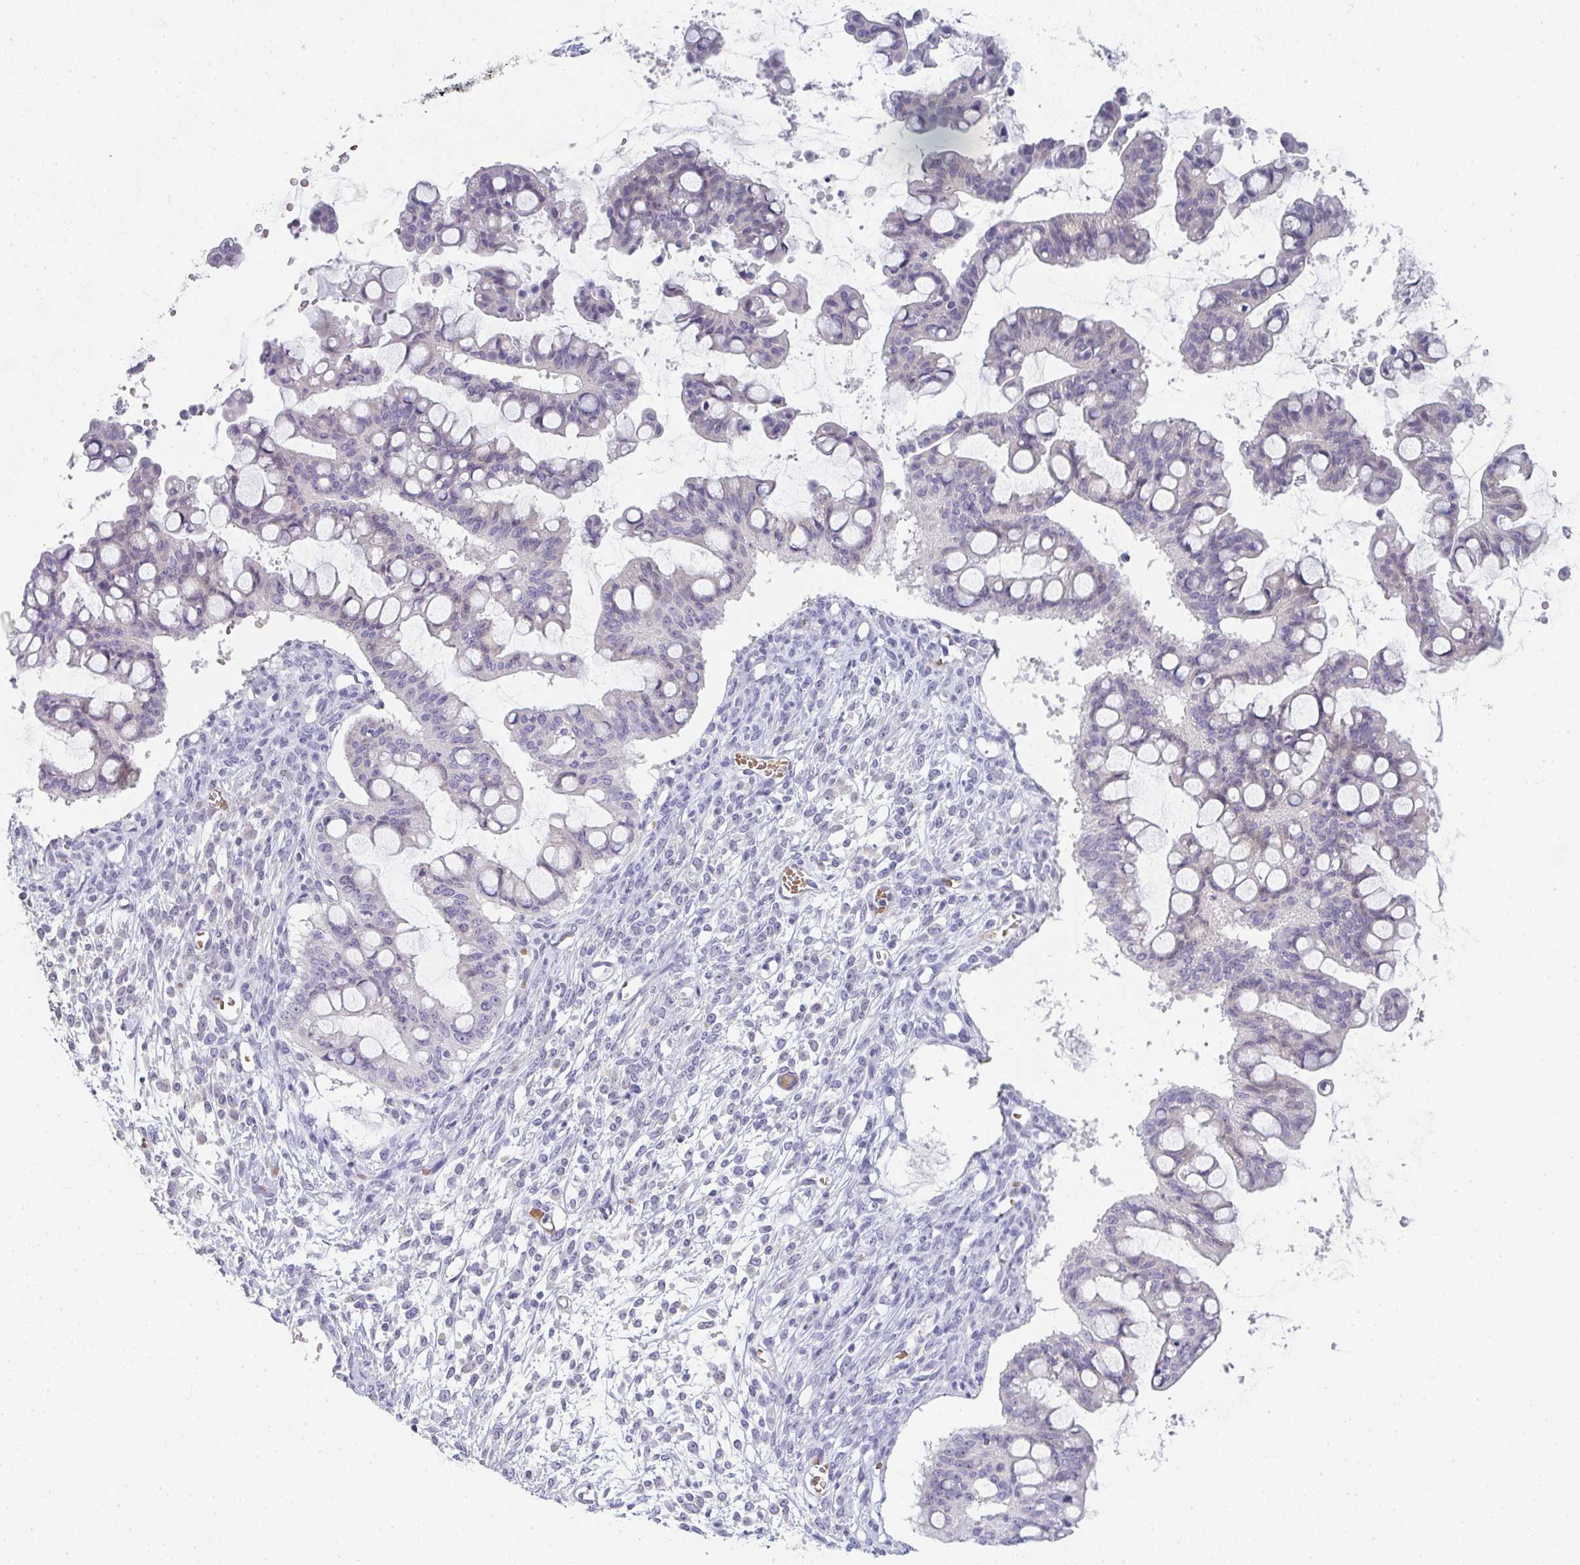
{"staining": {"intensity": "negative", "quantity": "none", "location": "none"}, "tissue": "ovarian cancer", "cell_type": "Tumor cells", "image_type": "cancer", "snomed": [{"axis": "morphology", "description": "Cystadenocarcinoma, mucinous, NOS"}, {"axis": "topography", "description": "Ovary"}], "caption": "Immunohistochemistry micrograph of neoplastic tissue: human ovarian cancer (mucinous cystadenocarcinoma) stained with DAB reveals no significant protein positivity in tumor cells.", "gene": "NEU2", "patient": {"sex": "female", "age": 73}}